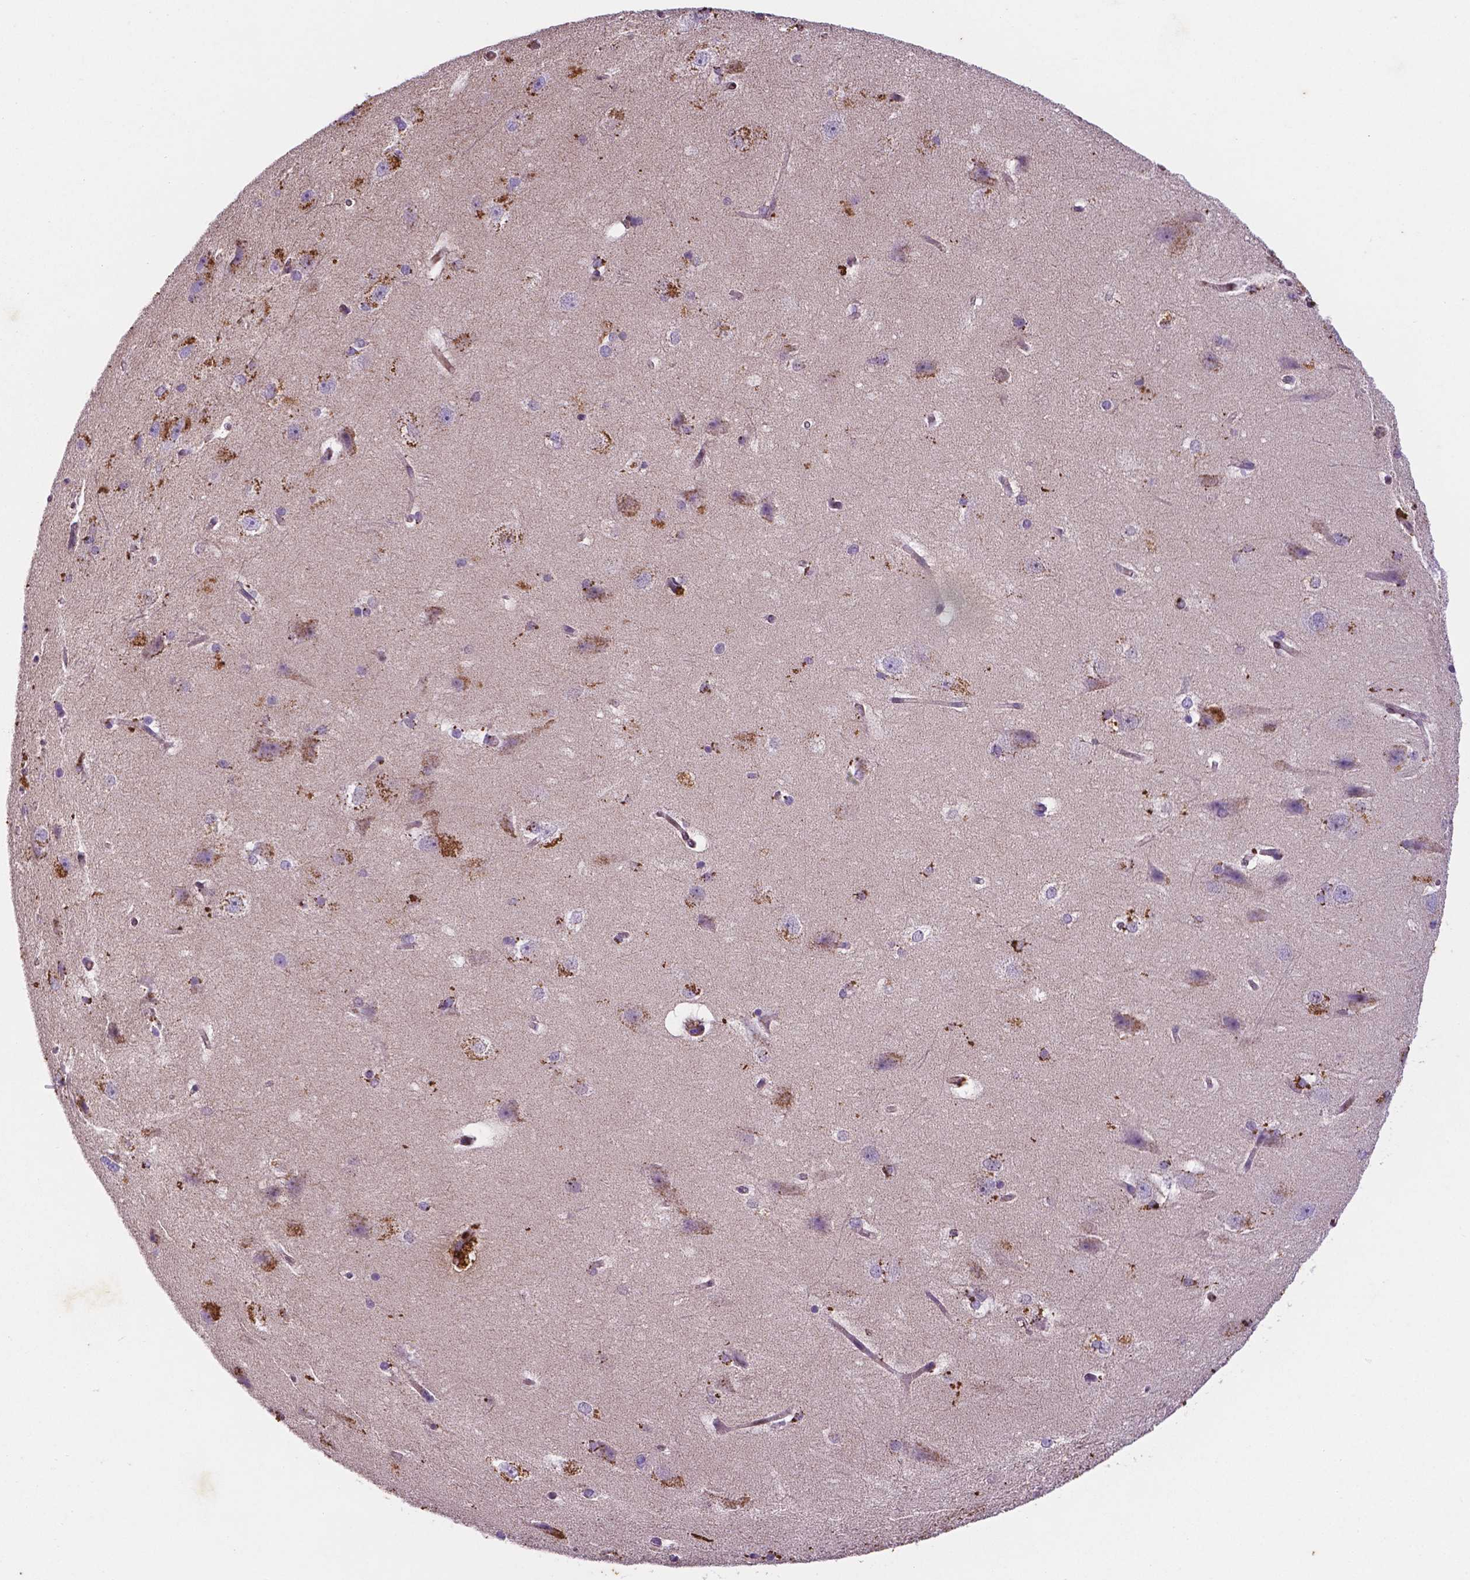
{"staining": {"intensity": "negative", "quantity": "none", "location": "none"}, "tissue": "hippocampus", "cell_type": "Glial cells", "image_type": "normal", "snomed": [{"axis": "morphology", "description": "Normal tissue, NOS"}, {"axis": "topography", "description": "Cerebral cortex"}, {"axis": "topography", "description": "Hippocampus"}], "caption": "This is an immunohistochemistry (IHC) micrograph of benign human hippocampus. There is no expression in glial cells.", "gene": "TM4SF20", "patient": {"sex": "female", "age": 19}}